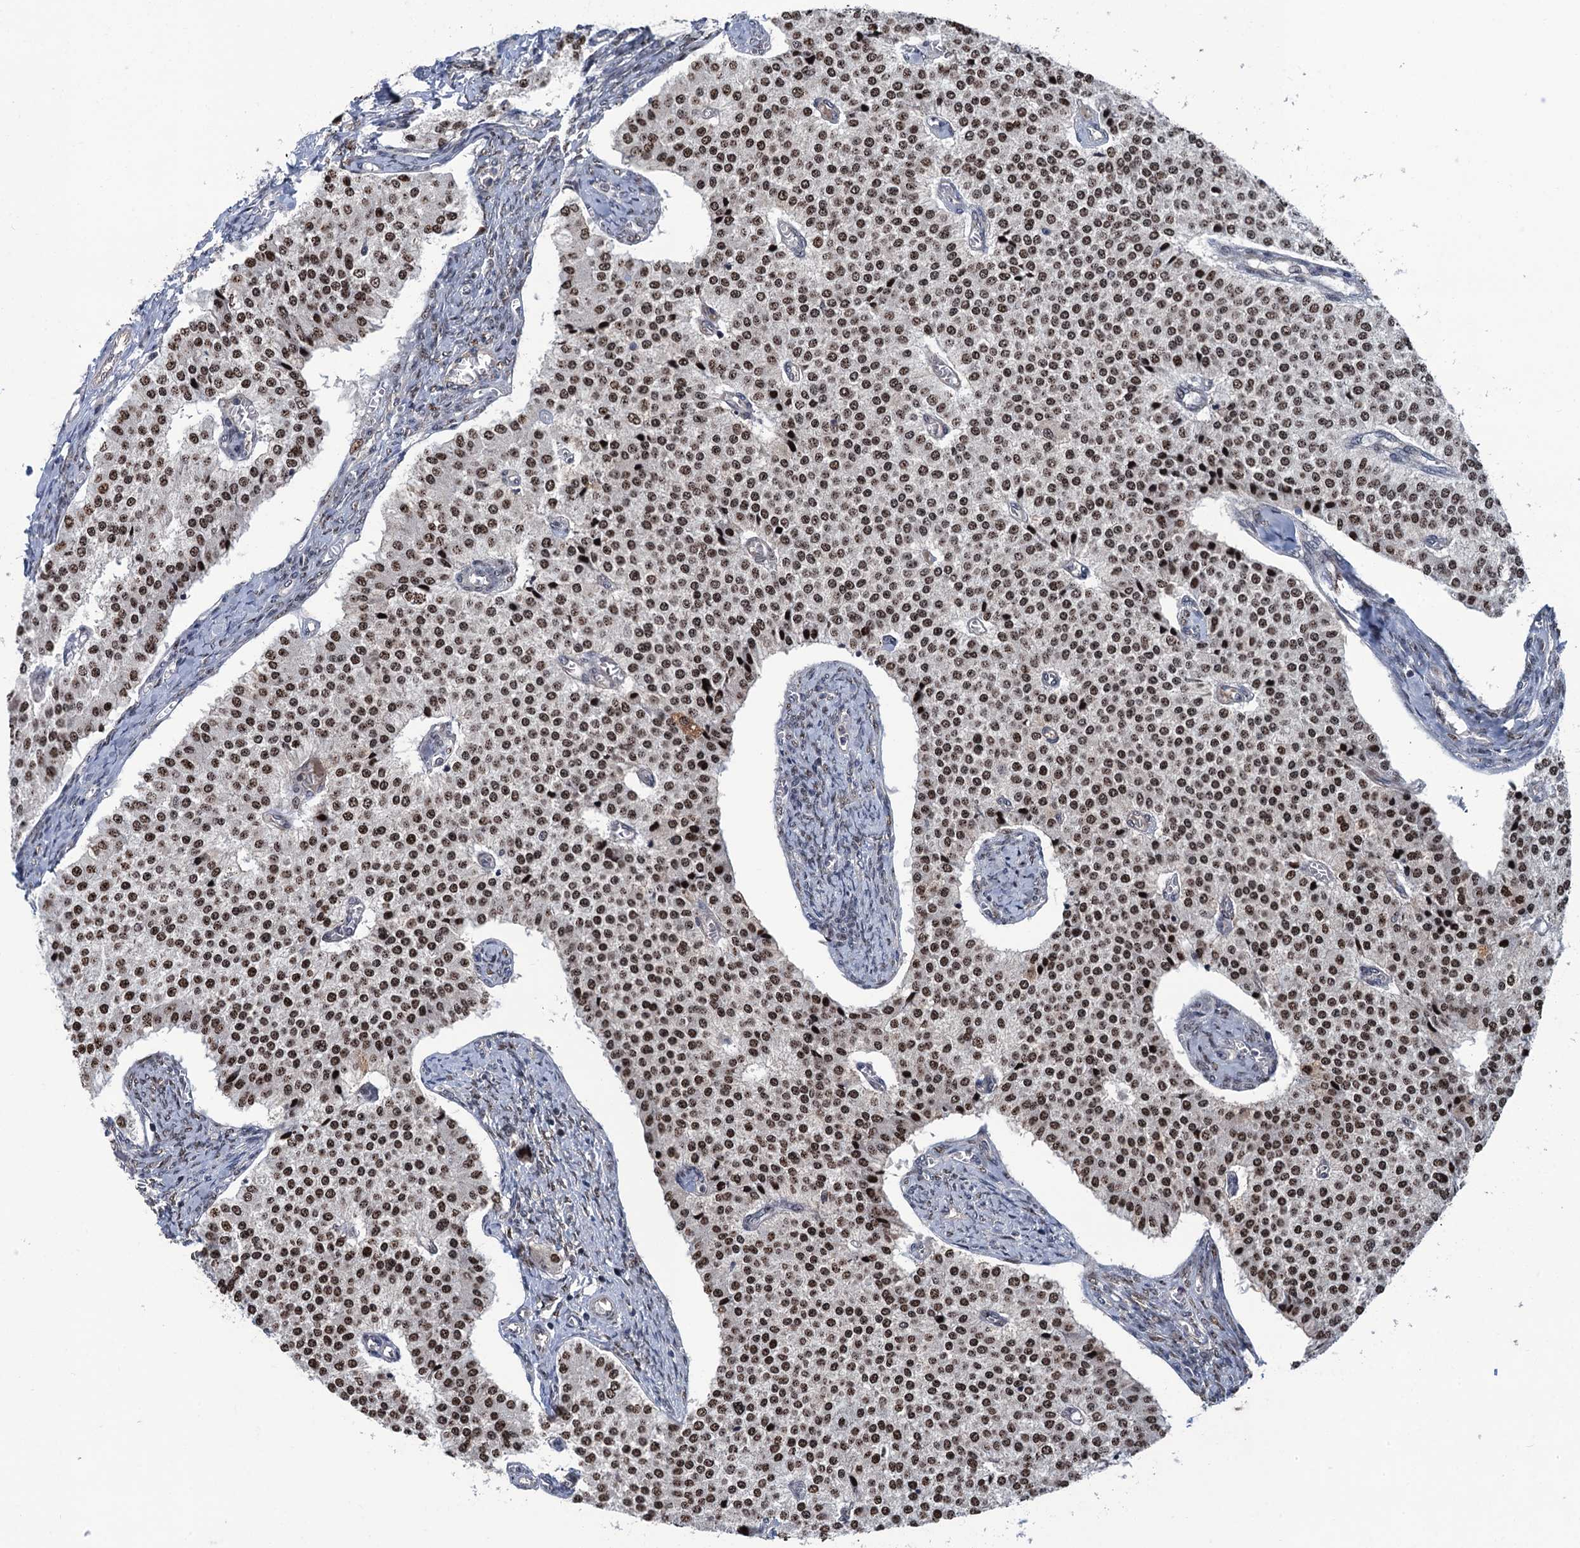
{"staining": {"intensity": "moderate", "quantity": ">75%", "location": "nuclear"}, "tissue": "carcinoid", "cell_type": "Tumor cells", "image_type": "cancer", "snomed": [{"axis": "morphology", "description": "Carcinoid, malignant, NOS"}, {"axis": "topography", "description": "Colon"}], "caption": "Tumor cells reveal medium levels of moderate nuclear staining in approximately >75% of cells in human malignant carcinoid.", "gene": "RASSF4", "patient": {"sex": "female", "age": 52}}